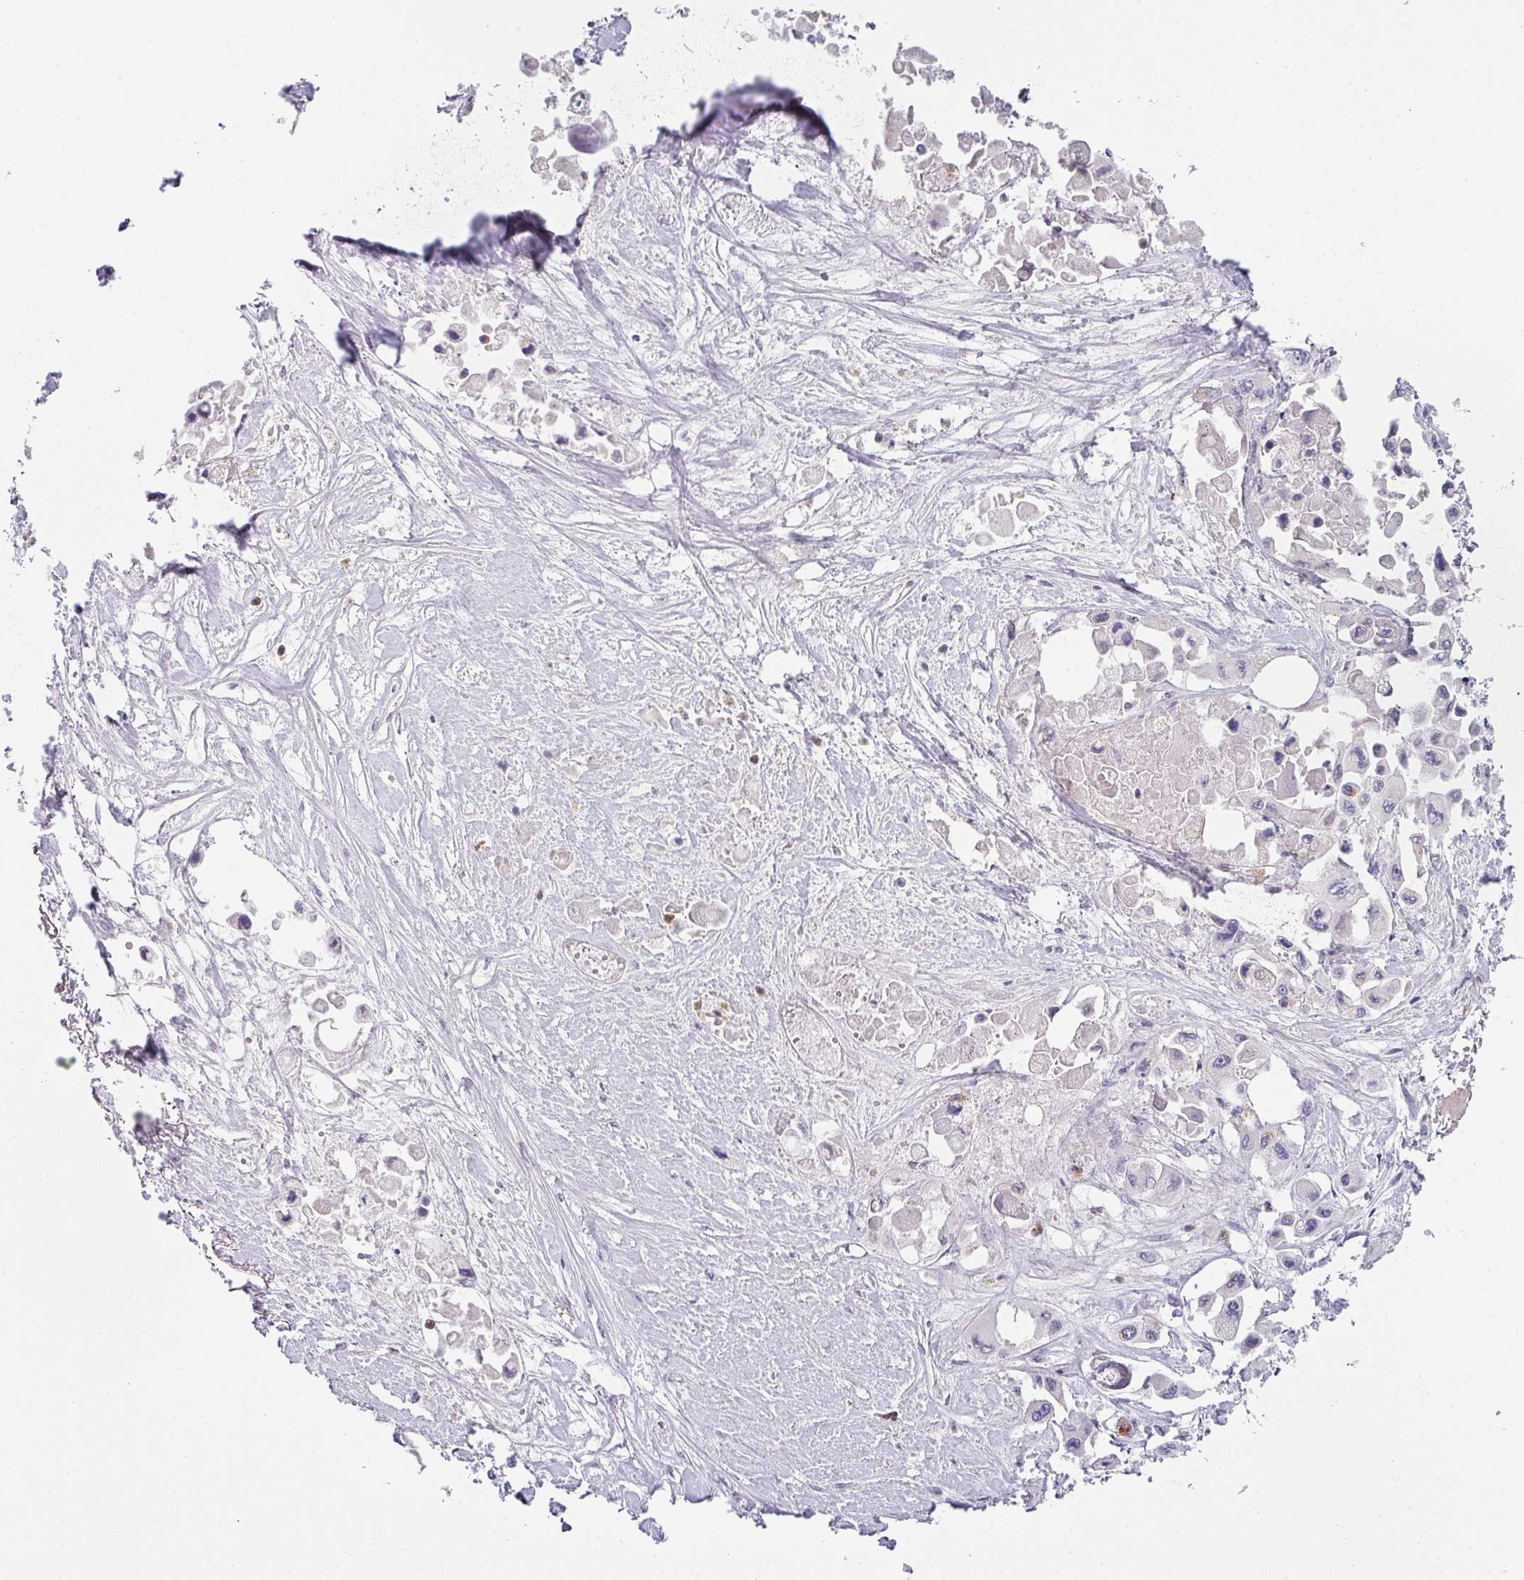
{"staining": {"intensity": "negative", "quantity": "none", "location": "none"}, "tissue": "pancreatic cancer", "cell_type": "Tumor cells", "image_type": "cancer", "snomed": [{"axis": "morphology", "description": "Adenocarcinoma, NOS"}, {"axis": "topography", "description": "Pancreas"}], "caption": "Immunohistochemistry of human pancreatic adenocarcinoma shows no positivity in tumor cells. (Stains: DAB (3,3'-diaminobenzidine) immunohistochemistry (IHC) with hematoxylin counter stain, Microscopy: brightfield microscopy at high magnification).", "gene": "BTLA", "patient": {"sex": "male", "age": 92}}